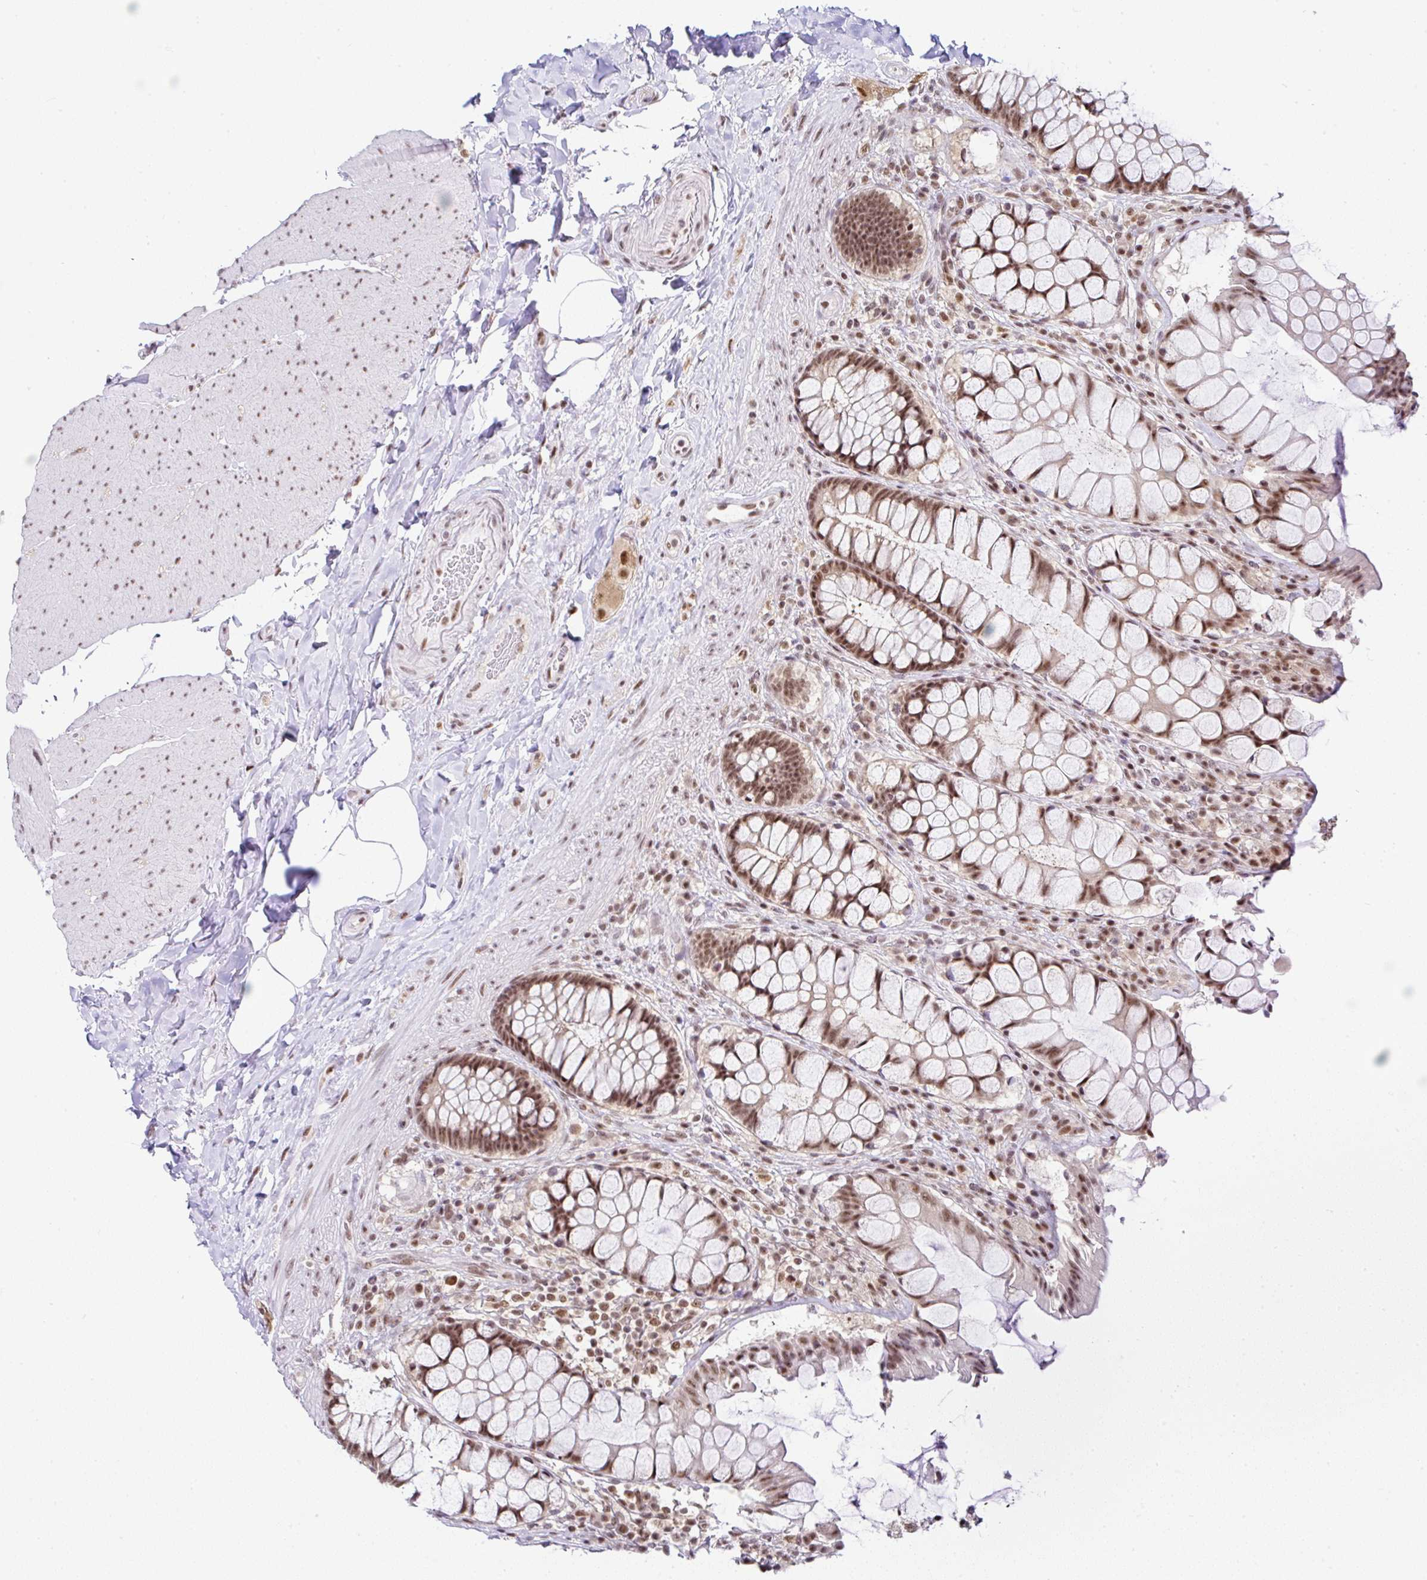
{"staining": {"intensity": "moderate", "quantity": ">75%", "location": "nuclear"}, "tissue": "rectum", "cell_type": "Glandular cells", "image_type": "normal", "snomed": [{"axis": "morphology", "description": "Normal tissue, NOS"}, {"axis": "topography", "description": "Rectum"}], "caption": "Protein staining of benign rectum exhibits moderate nuclear positivity in approximately >75% of glandular cells.", "gene": "PTPN2", "patient": {"sex": "female", "age": 58}}